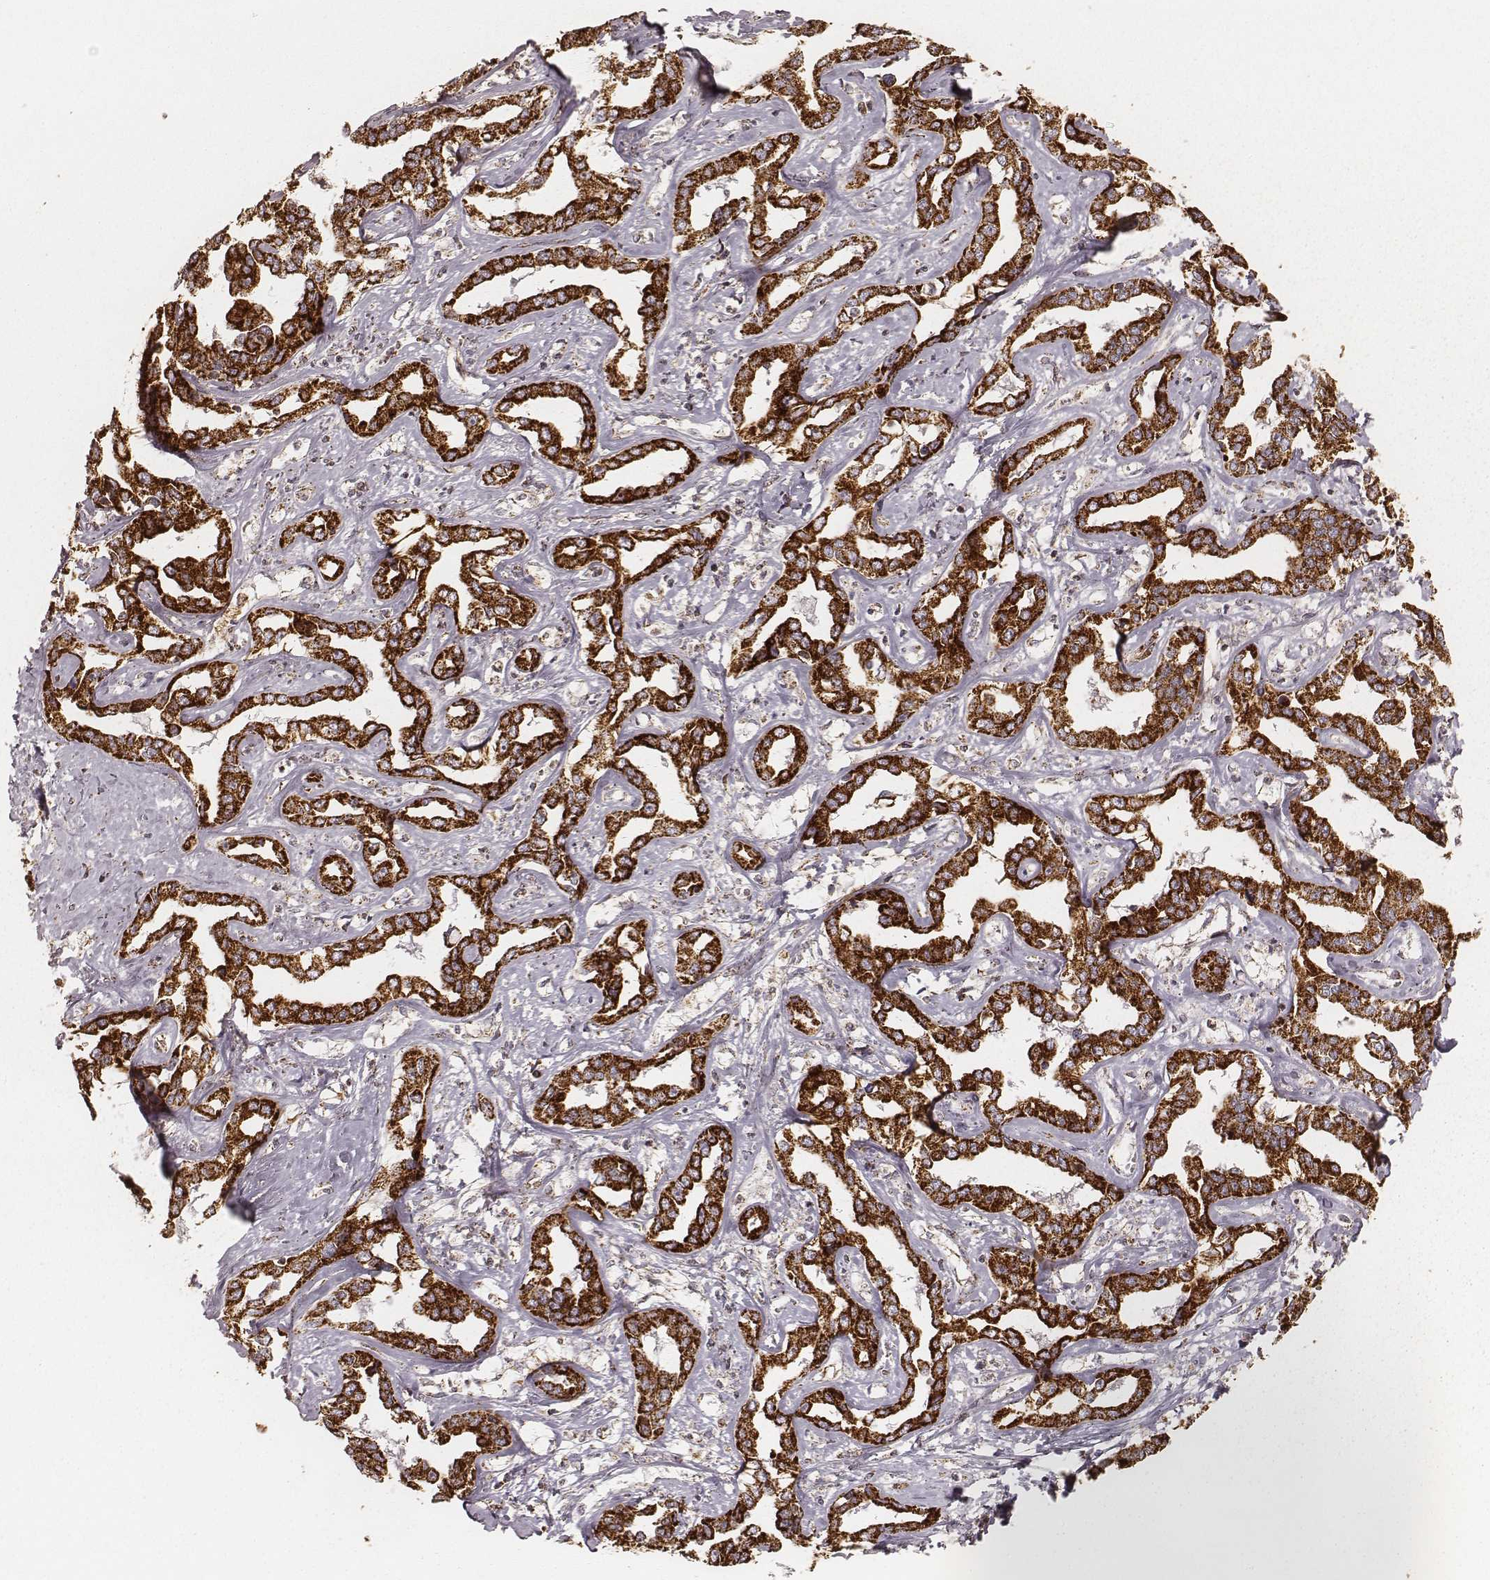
{"staining": {"intensity": "strong", "quantity": ">75%", "location": "cytoplasmic/membranous"}, "tissue": "liver cancer", "cell_type": "Tumor cells", "image_type": "cancer", "snomed": [{"axis": "morphology", "description": "Cholangiocarcinoma"}, {"axis": "topography", "description": "Liver"}], "caption": "A photomicrograph of human cholangiocarcinoma (liver) stained for a protein displays strong cytoplasmic/membranous brown staining in tumor cells.", "gene": "CS", "patient": {"sex": "male", "age": 59}}